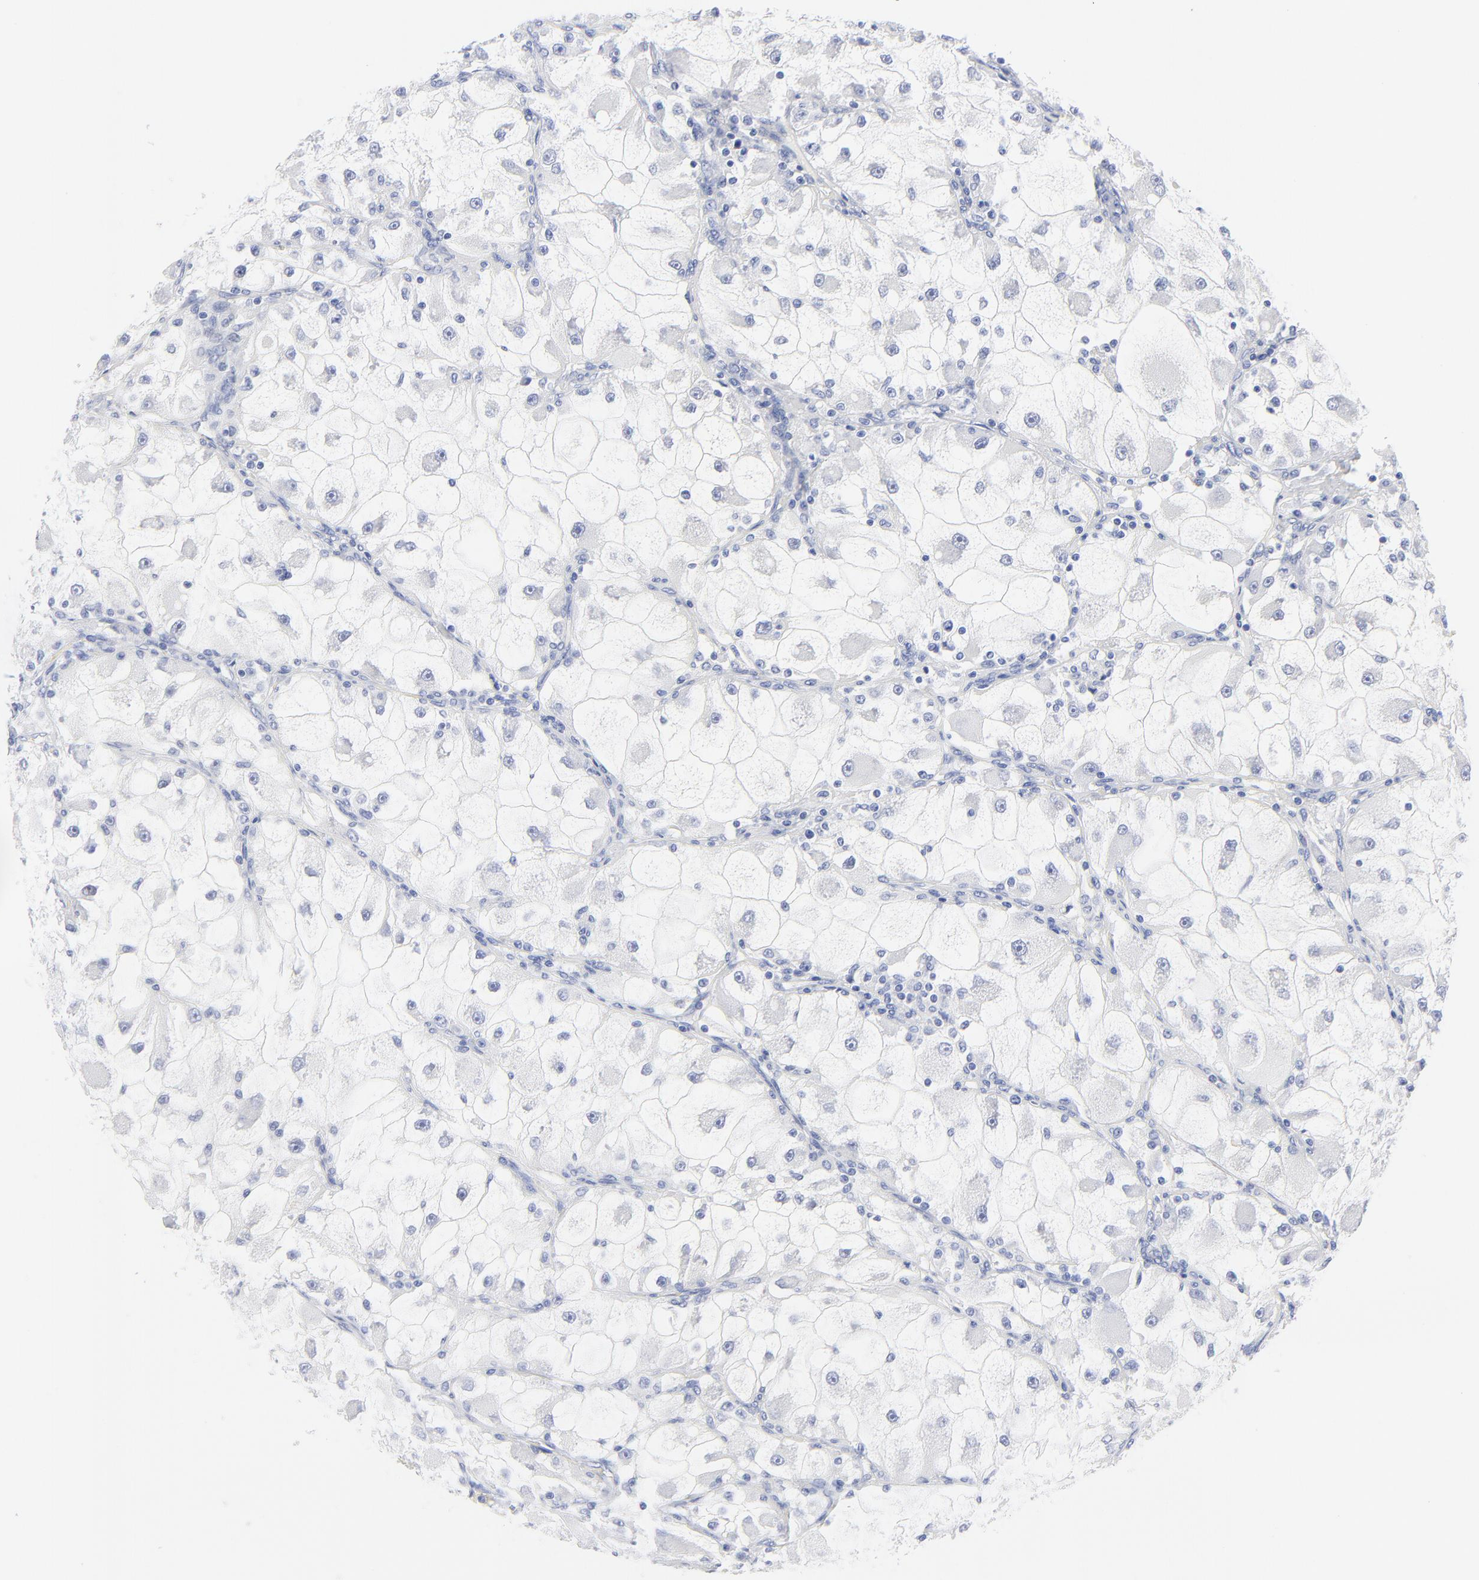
{"staining": {"intensity": "negative", "quantity": "none", "location": "none"}, "tissue": "renal cancer", "cell_type": "Tumor cells", "image_type": "cancer", "snomed": [{"axis": "morphology", "description": "Adenocarcinoma, NOS"}, {"axis": "topography", "description": "Kidney"}], "caption": "Human renal cancer stained for a protein using IHC demonstrates no positivity in tumor cells.", "gene": "PSD3", "patient": {"sex": "female", "age": 73}}